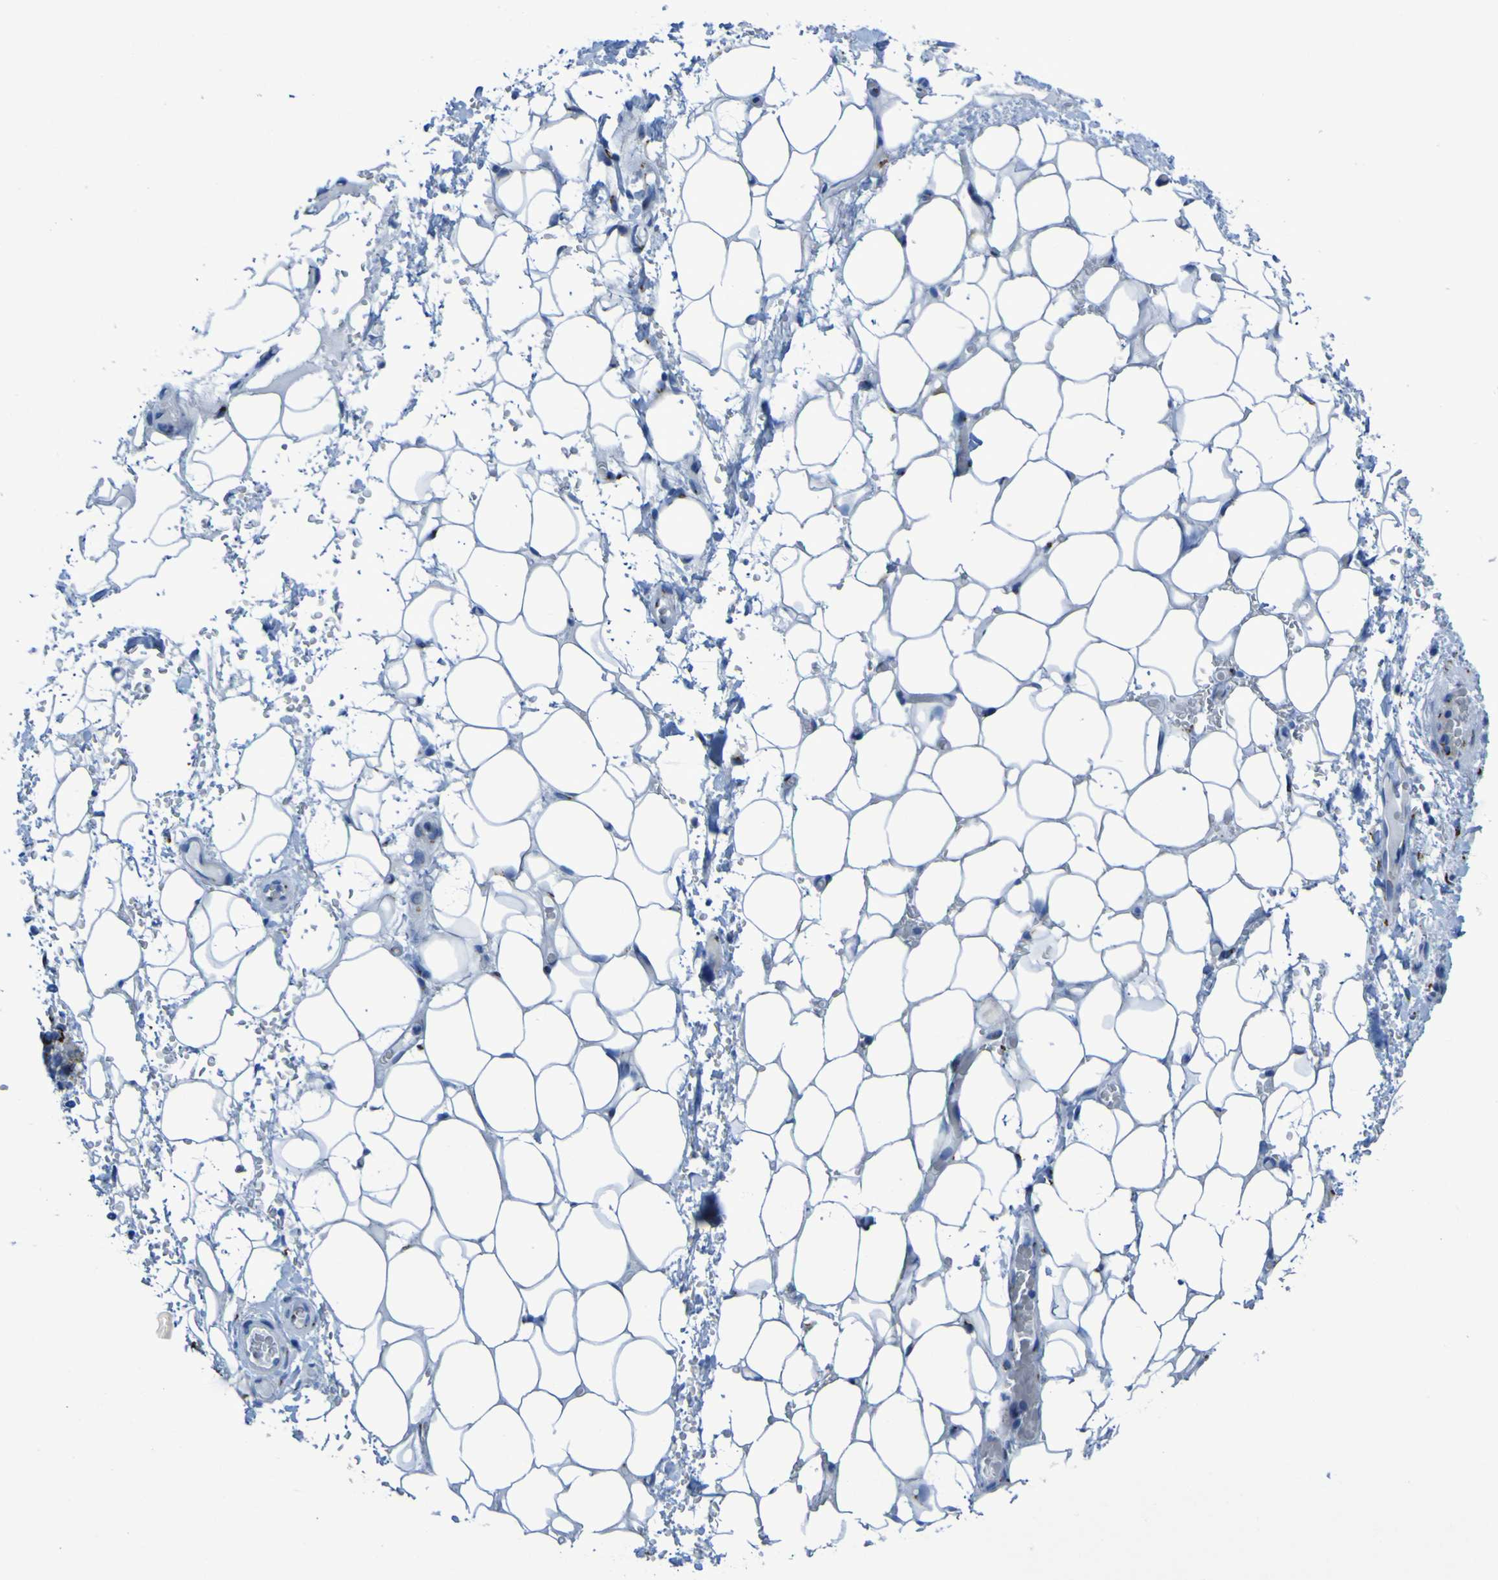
{"staining": {"intensity": "negative", "quantity": "none", "location": "none"}, "tissue": "adipose tissue", "cell_type": "Adipocytes", "image_type": "normal", "snomed": [{"axis": "morphology", "description": "Normal tissue, NOS"}, {"axis": "morphology", "description": "Adenocarcinoma, NOS"}, {"axis": "topography", "description": "Esophagus"}], "caption": "Adipocytes show no significant expression in normal adipose tissue. (DAB (3,3'-diaminobenzidine) immunohistochemistry, high magnification).", "gene": "GOLM1", "patient": {"sex": "male", "age": 62}}